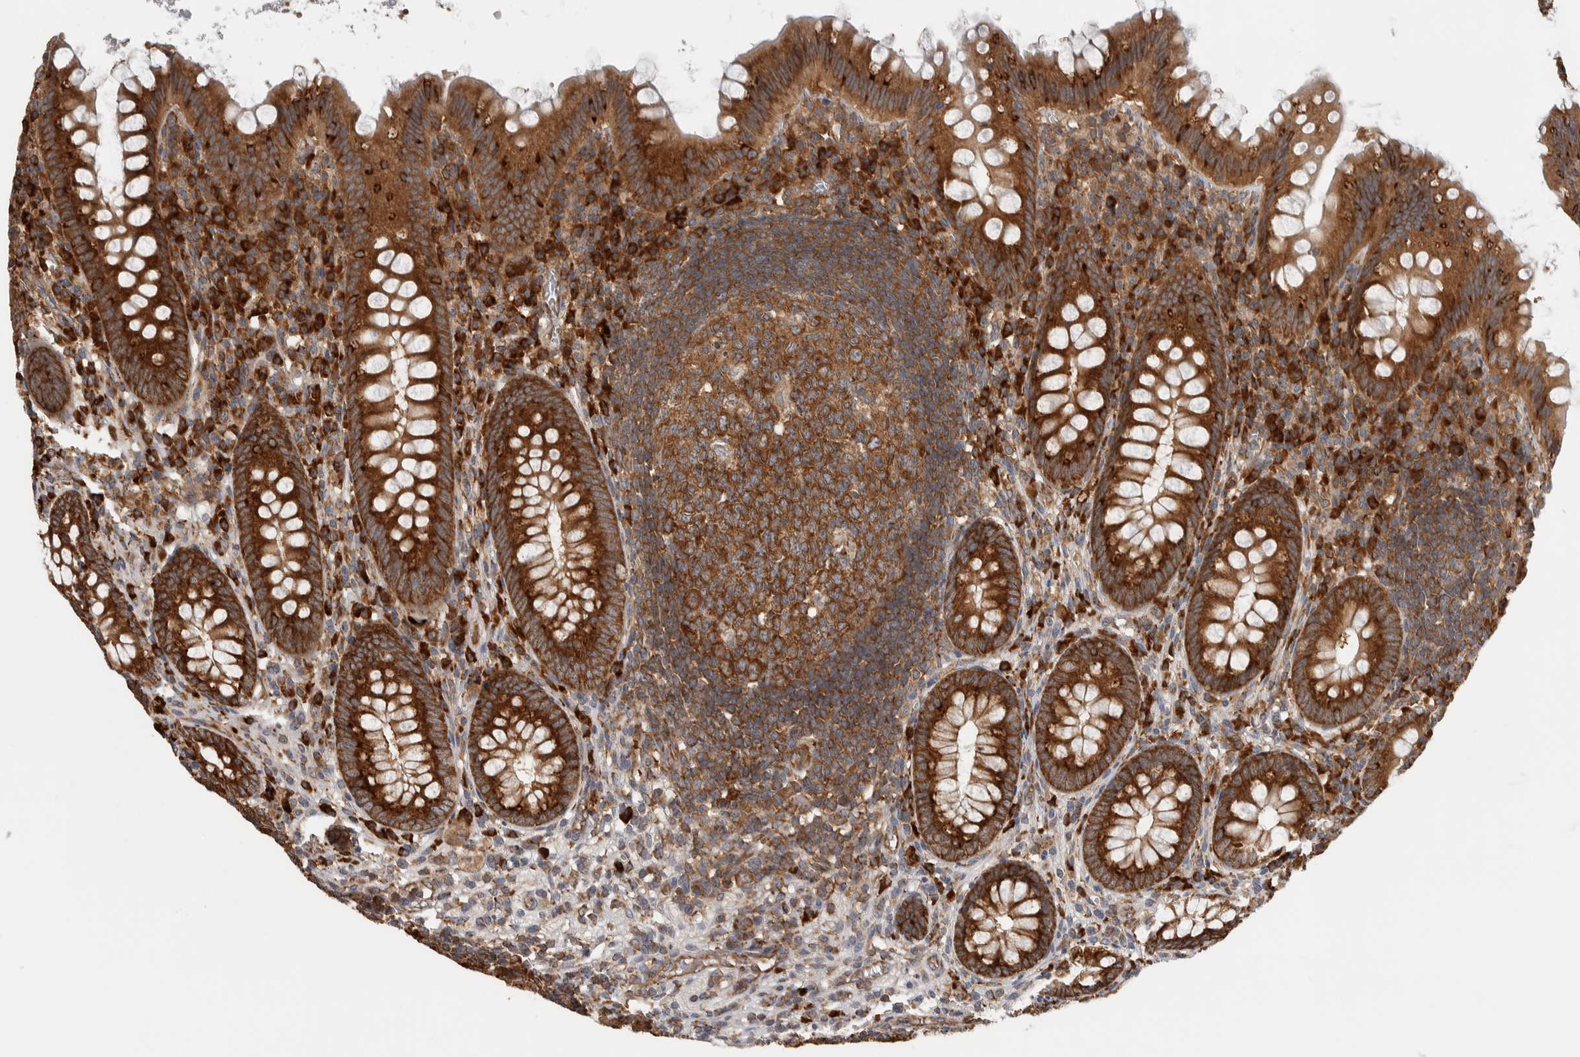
{"staining": {"intensity": "strong", "quantity": ">75%", "location": "cytoplasmic/membranous"}, "tissue": "appendix", "cell_type": "Glandular cells", "image_type": "normal", "snomed": [{"axis": "morphology", "description": "Normal tissue, NOS"}, {"axis": "topography", "description": "Appendix"}], "caption": "Brown immunohistochemical staining in benign human appendix demonstrates strong cytoplasmic/membranous positivity in about >75% of glandular cells.", "gene": "EIF3H", "patient": {"sex": "male", "age": 56}}